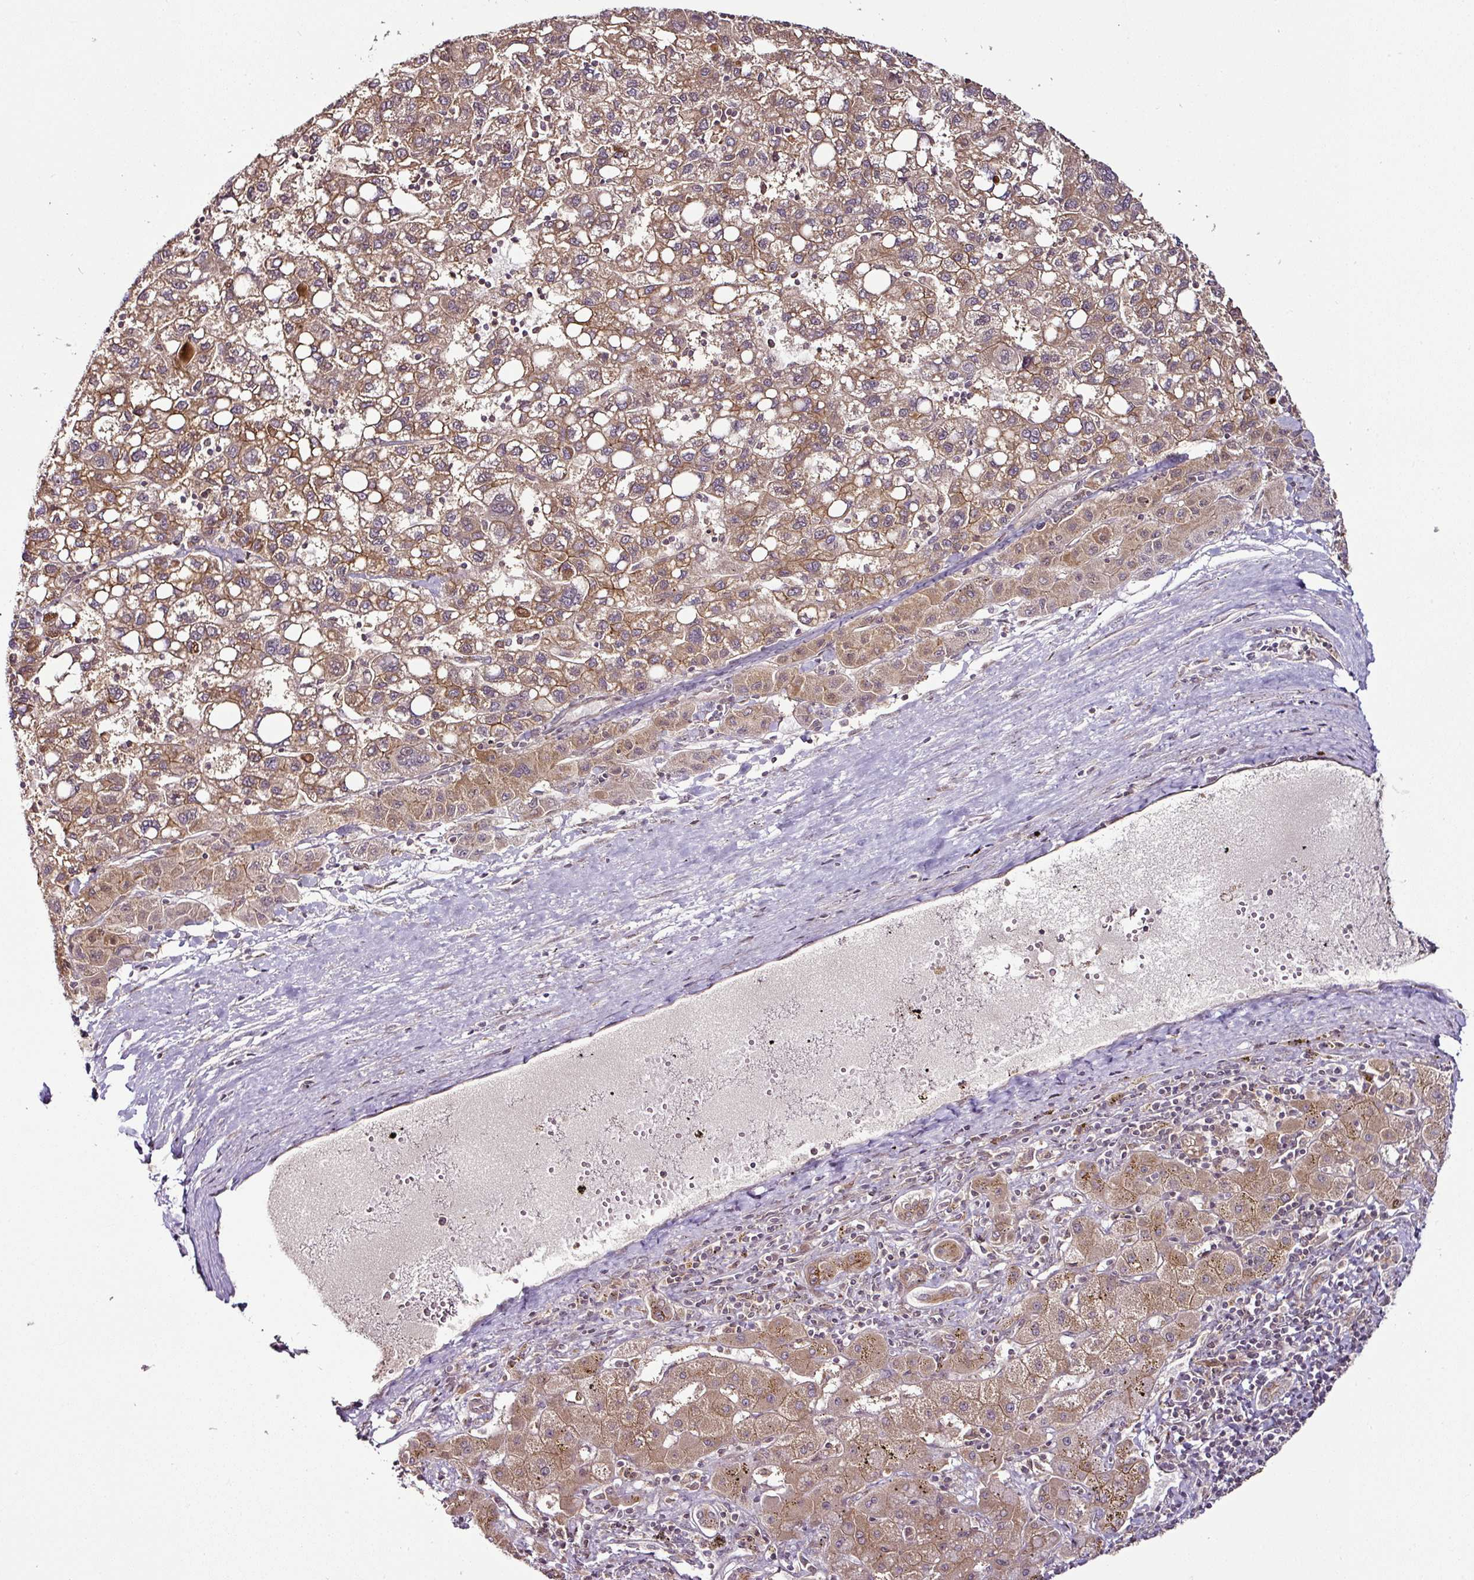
{"staining": {"intensity": "moderate", "quantity": ">75%", "location": "cytoplasmic/membranous"}, "tissue": "liver cancer", "cell_type": "Tumor cells", "image_type": "cancer", "snomed": [{"axis": "morphology", "description": "Carcinoma, Hepatocellular, NOS"}, {"axis": "topography", "description": "Liver"}], "caption": "The image demonstrates immunohistochemical staining of liver cancer (hepatocellular carcinoma). There is moderate cytoplasmic/membranous staining is present in about >75% of tumor cells. The protein is stained brown, and the nuclei are stained in blue (DAB IHC with brightfield microscopy, high magnification).", "gene": "DCAF13", "patient": {"sex": "female", "age": 82}}